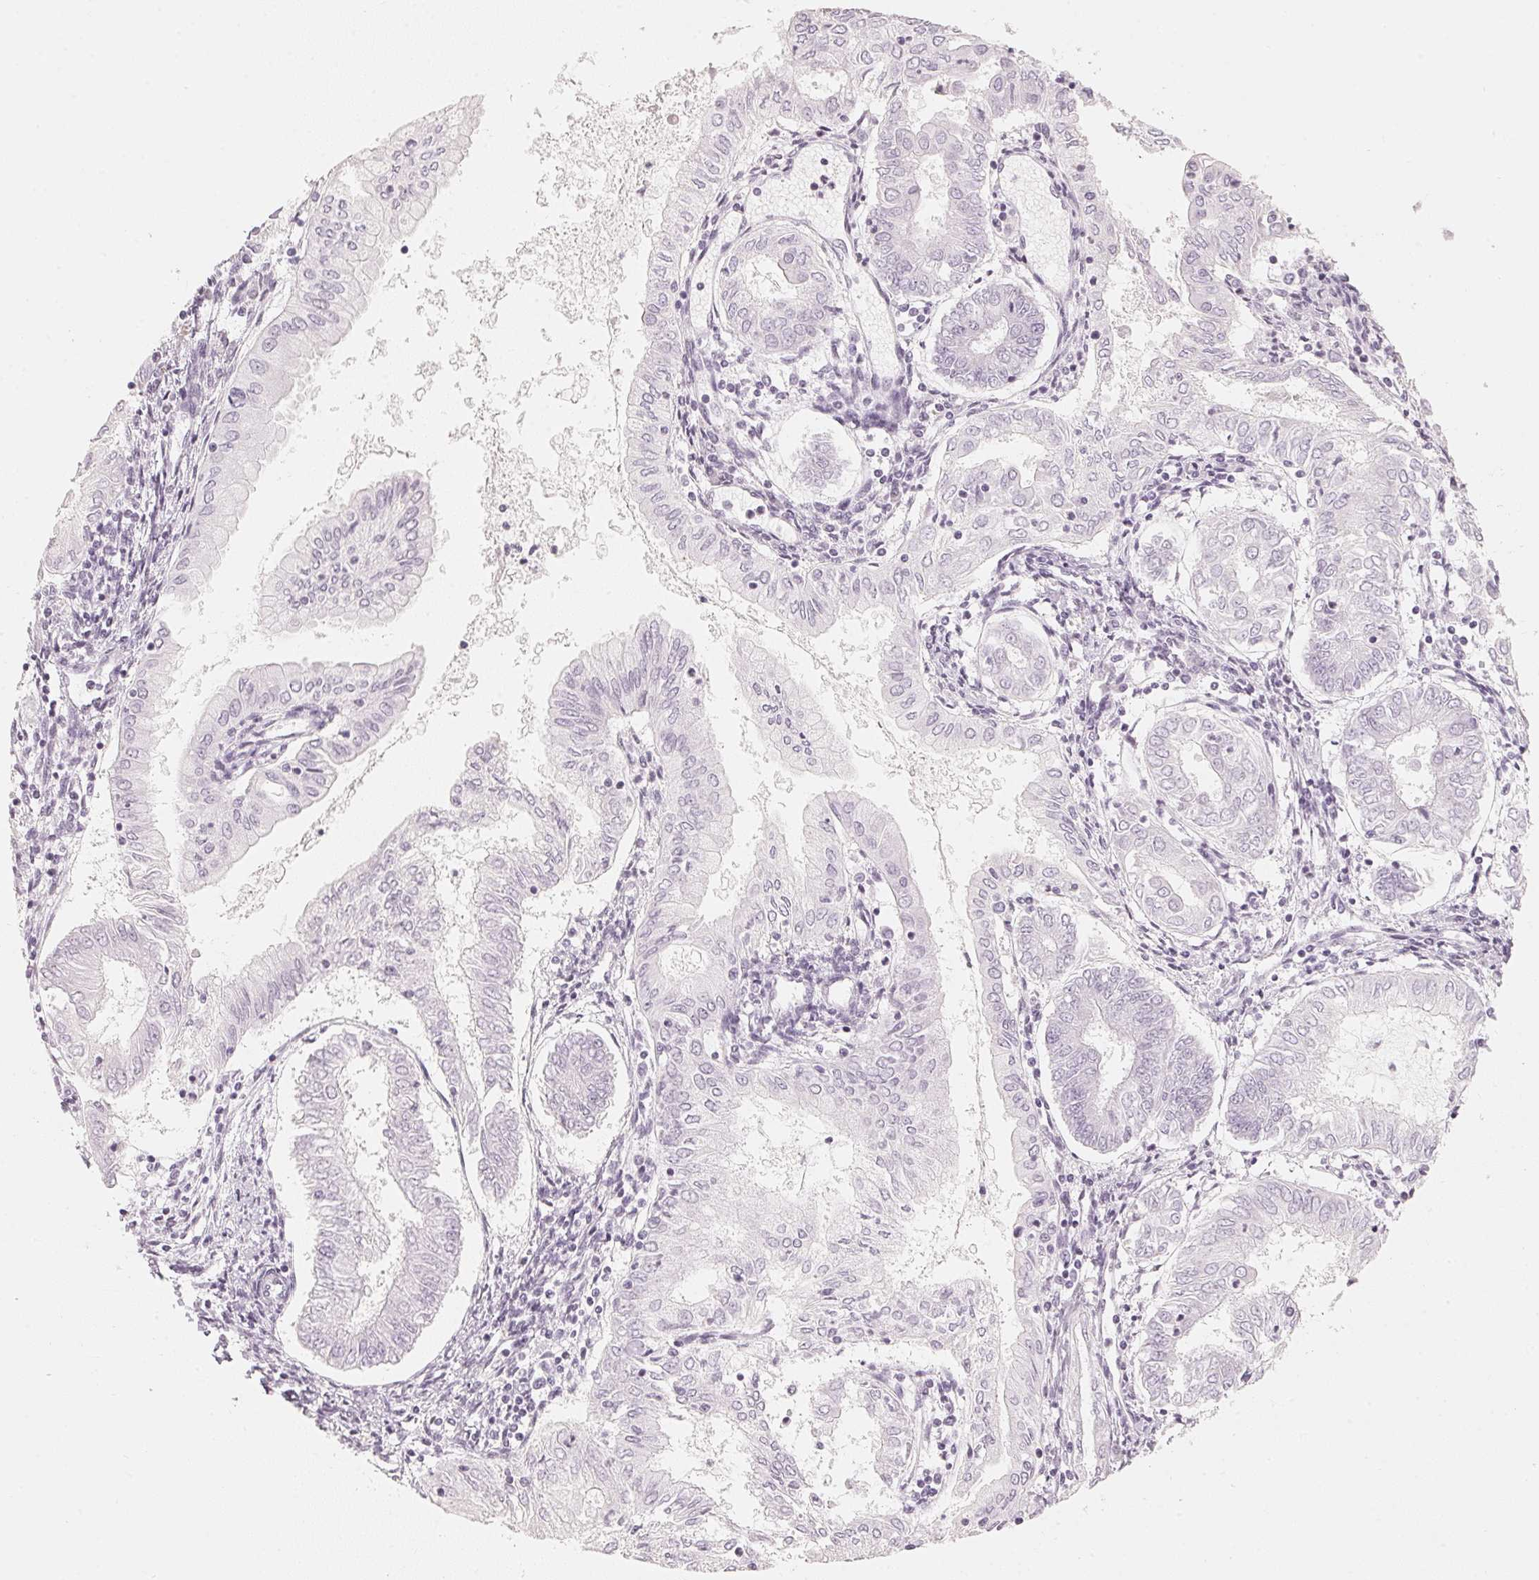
{"staining": {"intensity": "negative", "quantity": "none", "location": "none"}, "tissue": "endometrial cancer", "cell_type": "Tumor cells", "image_type": "cancer", "snomed": [{"axis": "morphology", "description": "Adenocarcinoma, NOS"}, {"axis": "topography", "description": "Endometrium"}], "caption": "Immunohistochemical staining of endometrial cancer (adenocarcinoma) demonstrates no significant positivity in tumor cells.", "gene": "SLC22A8", "patient": {"sex": "female", "age": 68}}